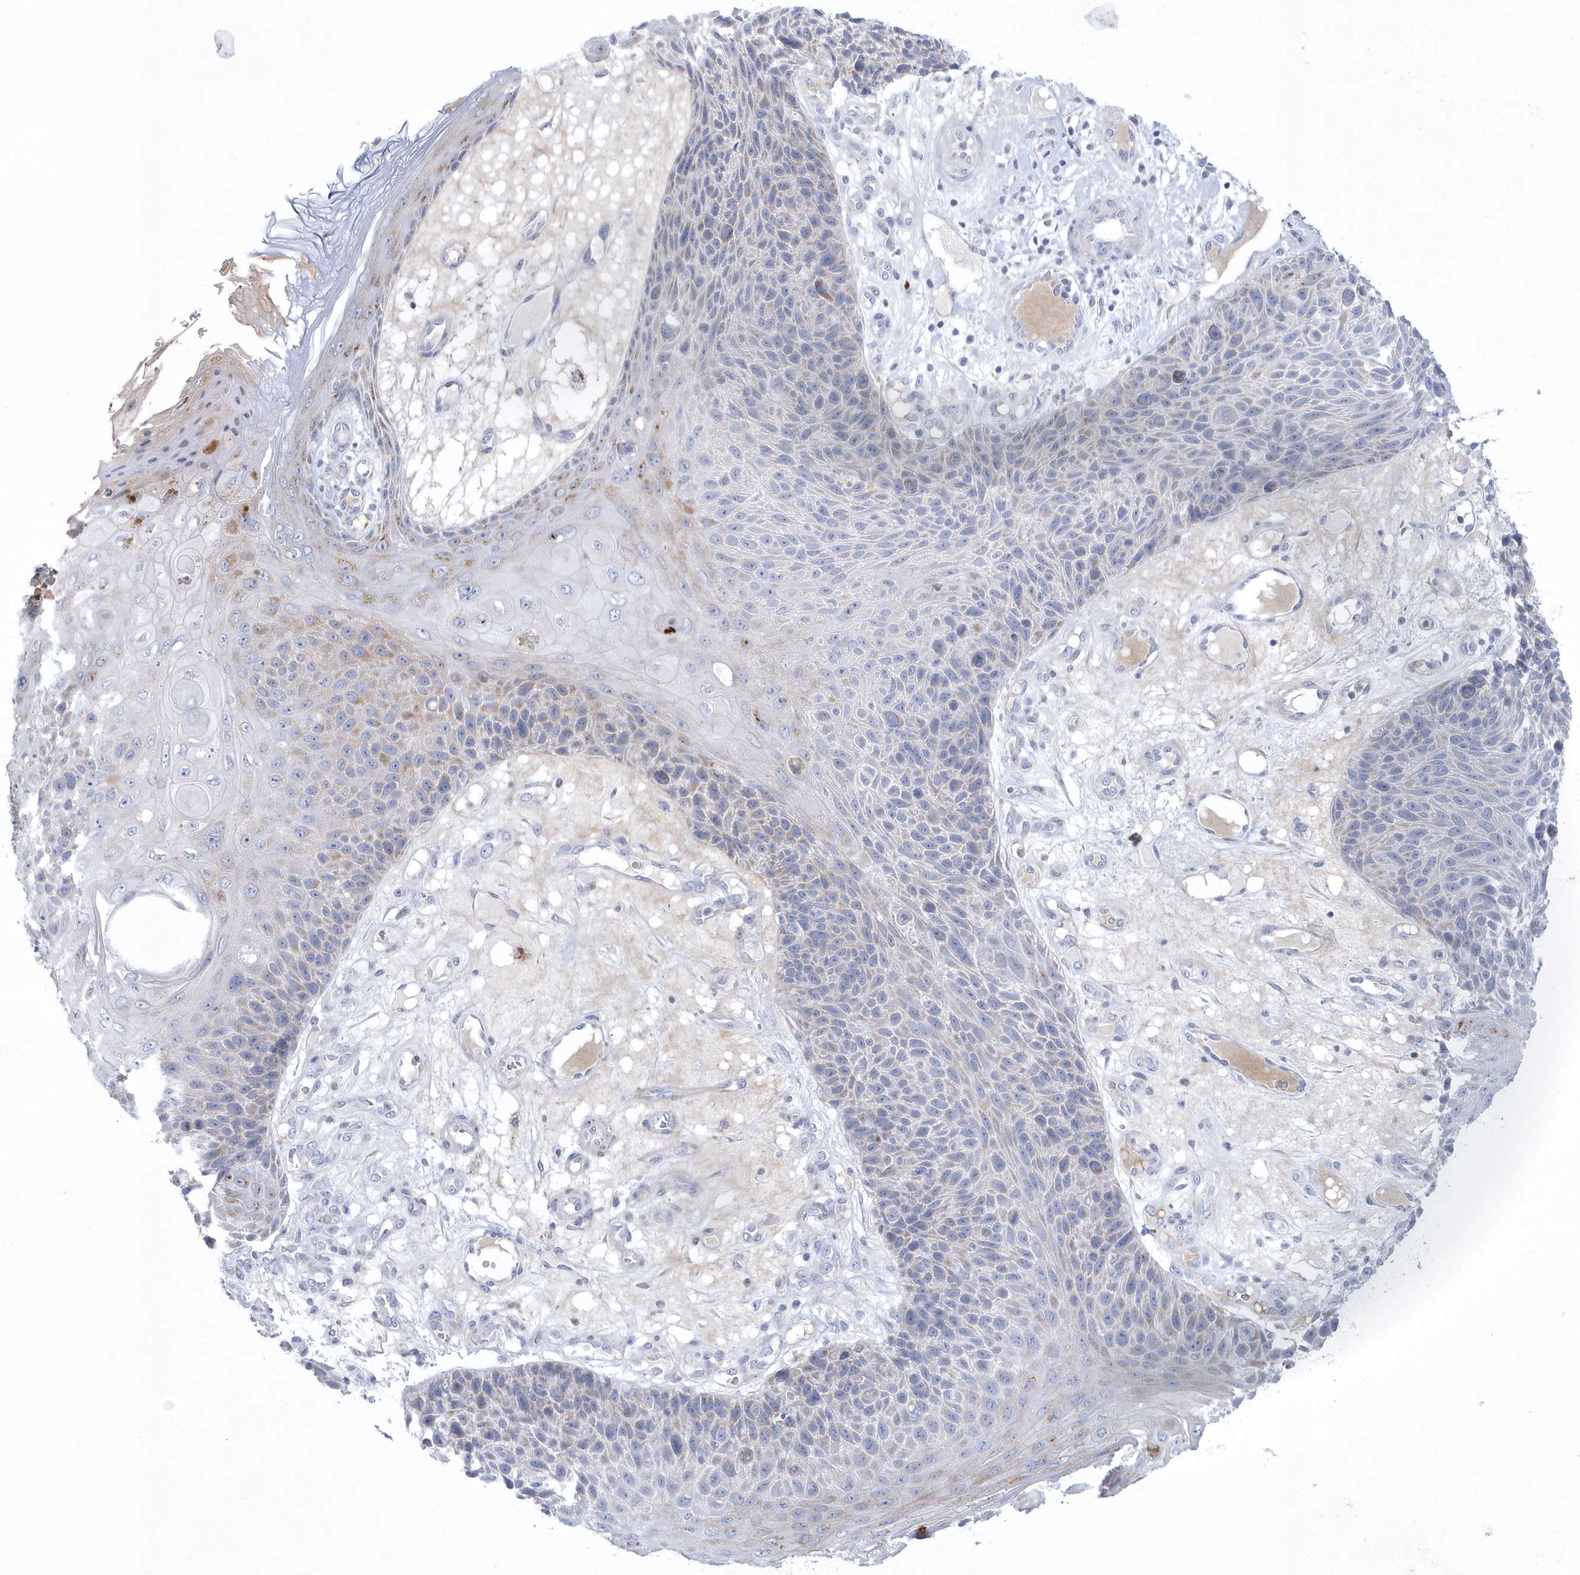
{"staining": {"intensity": "negative", "quantity": "none", "location": "none"}, "tissue": "skin cancer", "cell_type": "Tumor cells", "image_type": "cancer", "snomed": [{"axis": "morphology", "description": "Squamous cell carcinoma, NOS"}, {"axis": "topography", "description": "Skin"}], "caption": "Tumor cells show no significant protein expression in skin cancer.", "gene": "NIPAL1", "patient": {"sex": "female", "age": 88}}